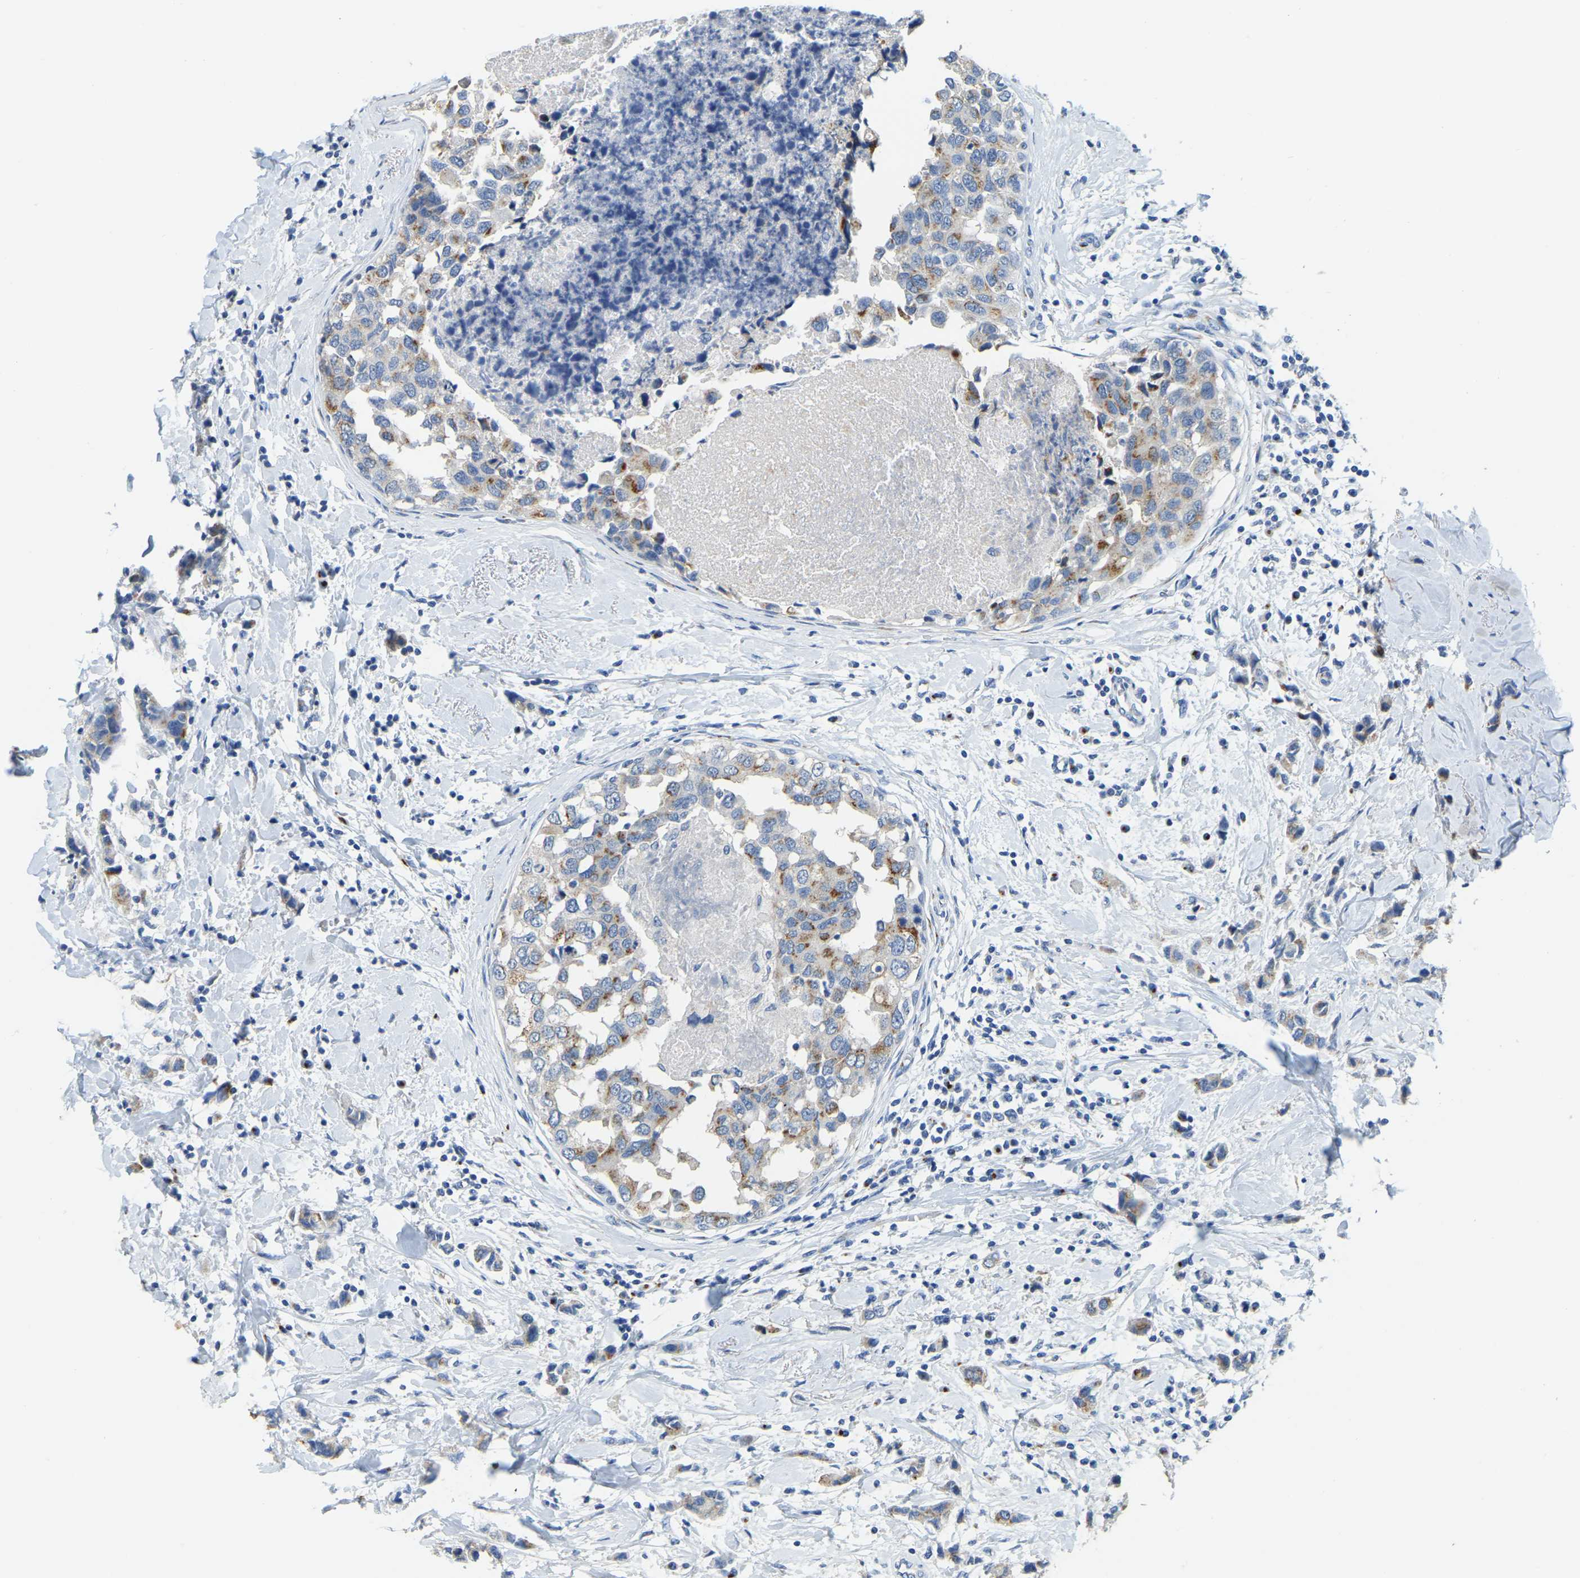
{"staining": {"intensity": "moderate", "quantity": "<25%", "location": "cytoplasmic/membranous"}, "tissue": "breast cancer", "cell_type": "Tumor cells", "image_type": "cancer", "snomed": [{"axis": "morphology", "description": "Normal tissue, NOS"}, {"axis": "morphology", "description": "Duct carcinoma"}, {"axis": "topography", "description": "Breast"}], "caption": "The photomicrograph reveals immunohistochemical staining of invasive ductal carcinoma (breast). There is moderate cytoplasmic/membranous expression is identified in about <25% of tumor cells.", "gene": "FAM174A", "patient": {"sex": "female", "age": 50}}